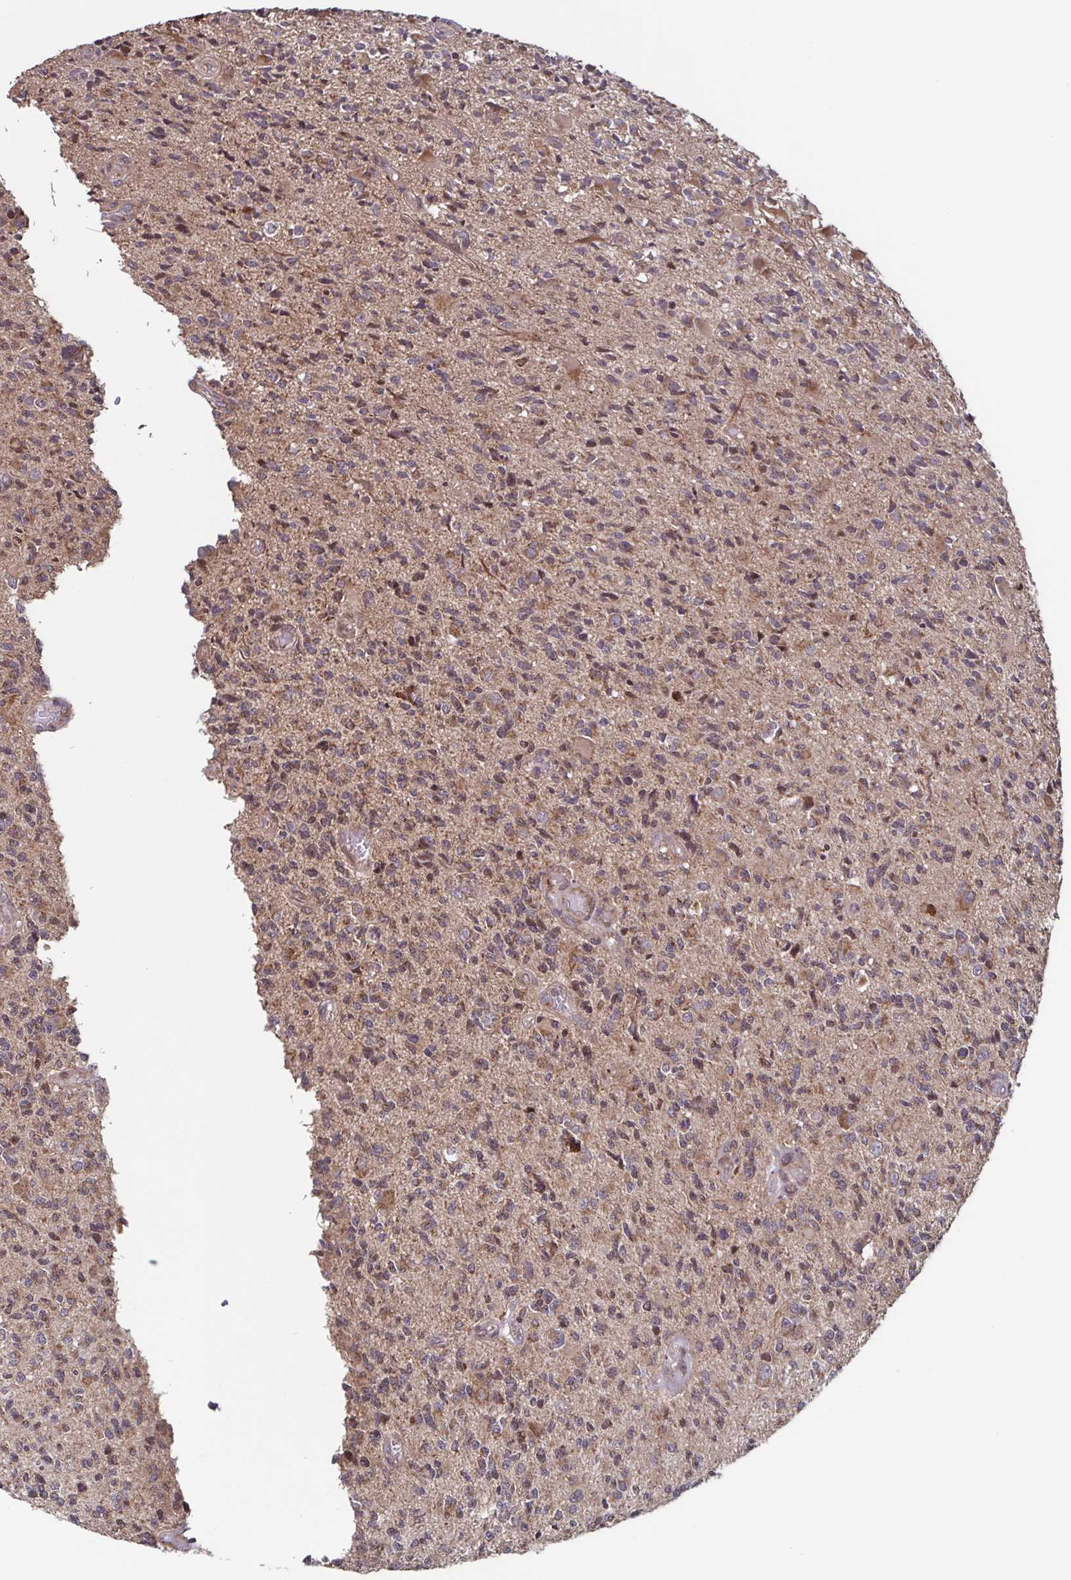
{"staining": {"intensity": "weak", "quantity": "25%-75%", "location": "cytoplasmic/membranous"}, "tissue": "glioma", "cell_type": "Tumor cells", "image_type": "cancer", "snomed": [{"axis": "morphology", "description": "Glioma, malignant, High grade"}, {"axis": "topography", "description": "Brain"}], "caption": "The image reveals staining of high-grade glioma (malignant), revealing weak cytoplasmic/membranous protein staining (brown color) within tumor cells.", "gene": "TTC19", "patient": {"sex": "female", "age": 63}}